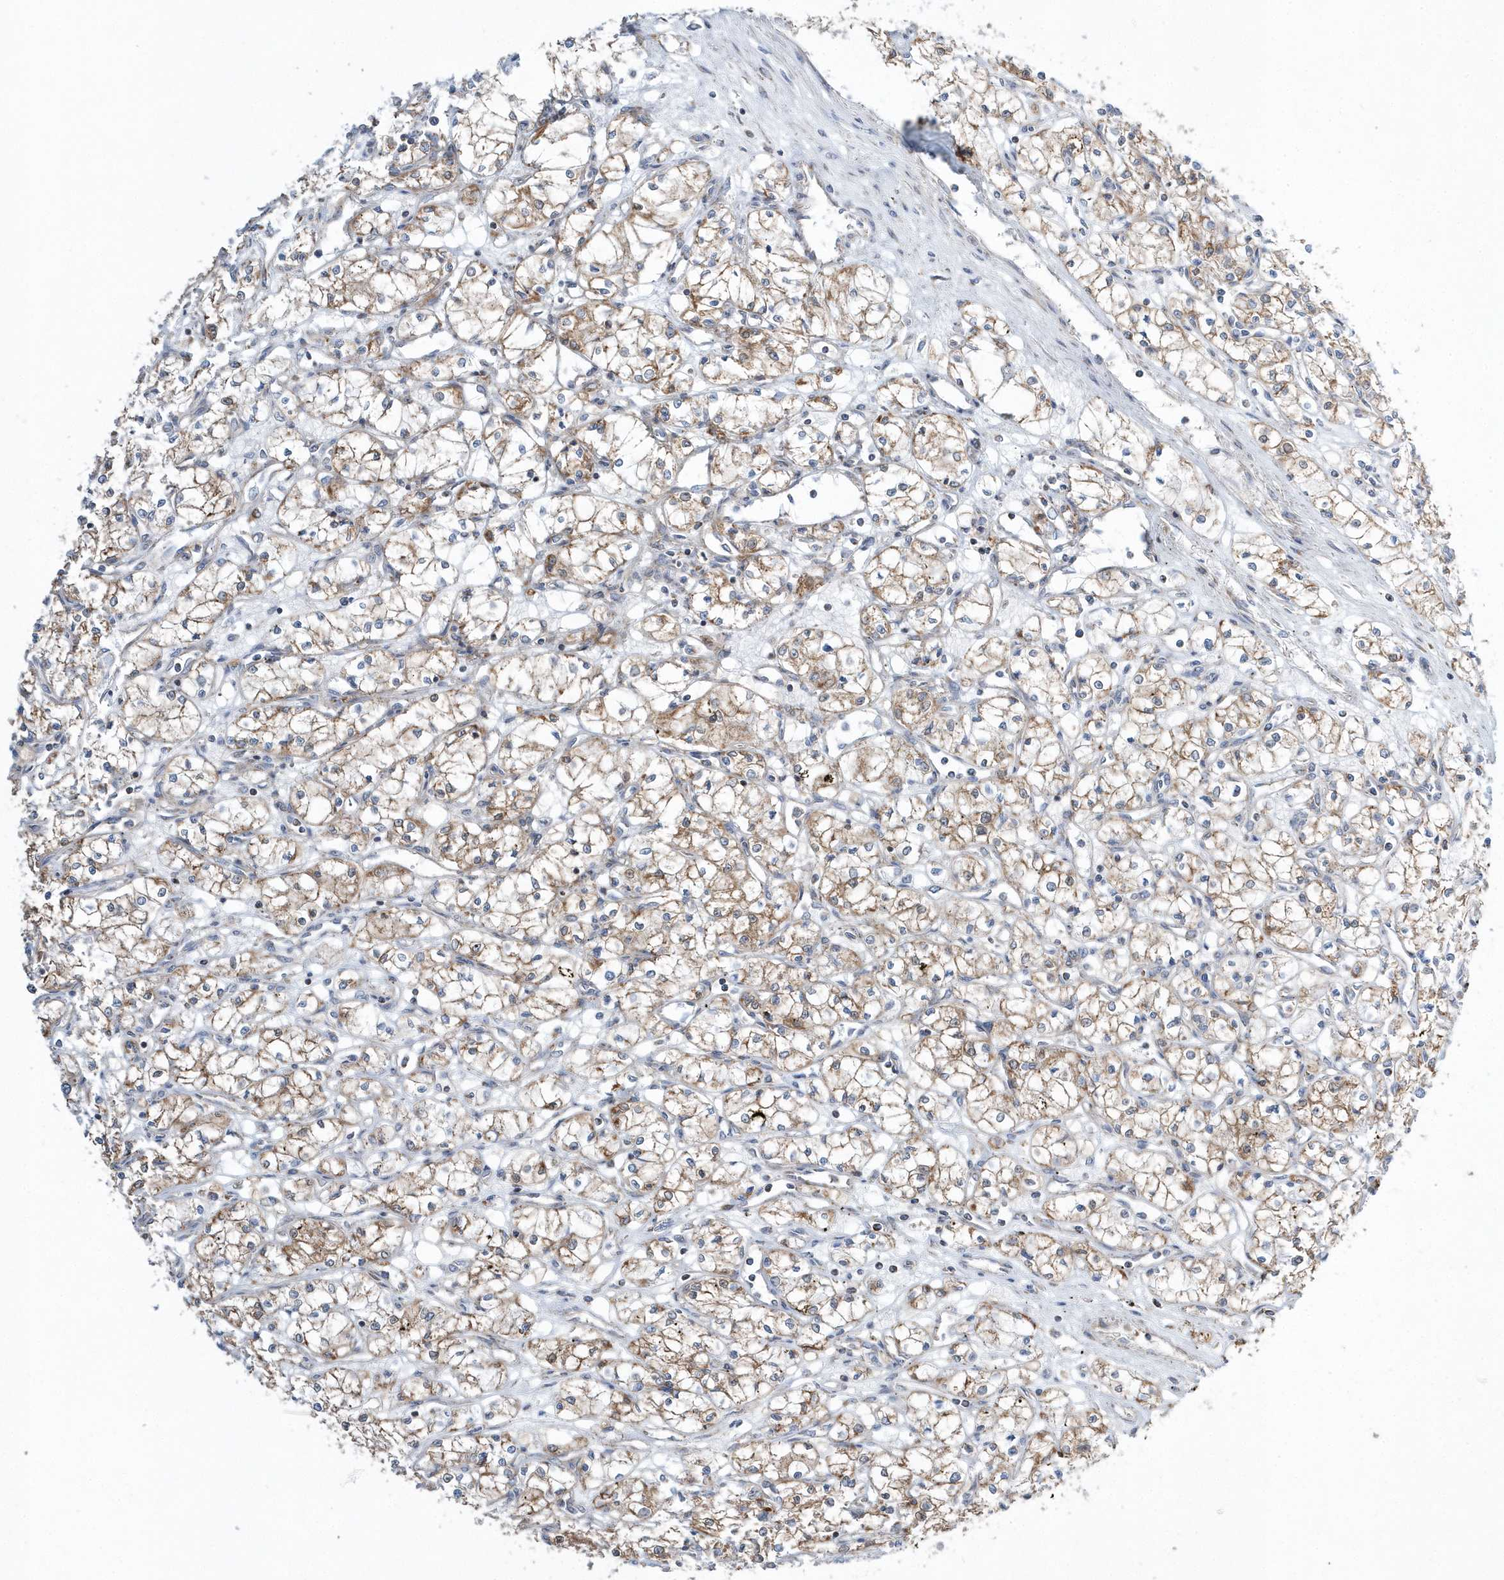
{"staining": {"intensity": "moderate", "quantity": ">75%", "location": "cytoplasmic/membranous"}, "tissue": "renal cancer", "cell_type": "Tumor cells", "image_type": "cancer", "snomed": [{"axis": "morphology", "description": "Adenocarcinoma, NOS"}, {"axis": "topography", "description": "Kidney"}], "caption": "Renal adenocarcinoma tissue demonstrates moderate cytoplasmic/membranous positivity in approximately >75% of tumor cells, visualized by immunohistochemistry.", "gene": "OPA1", "patient": {"sex": "male", "age": 59}}